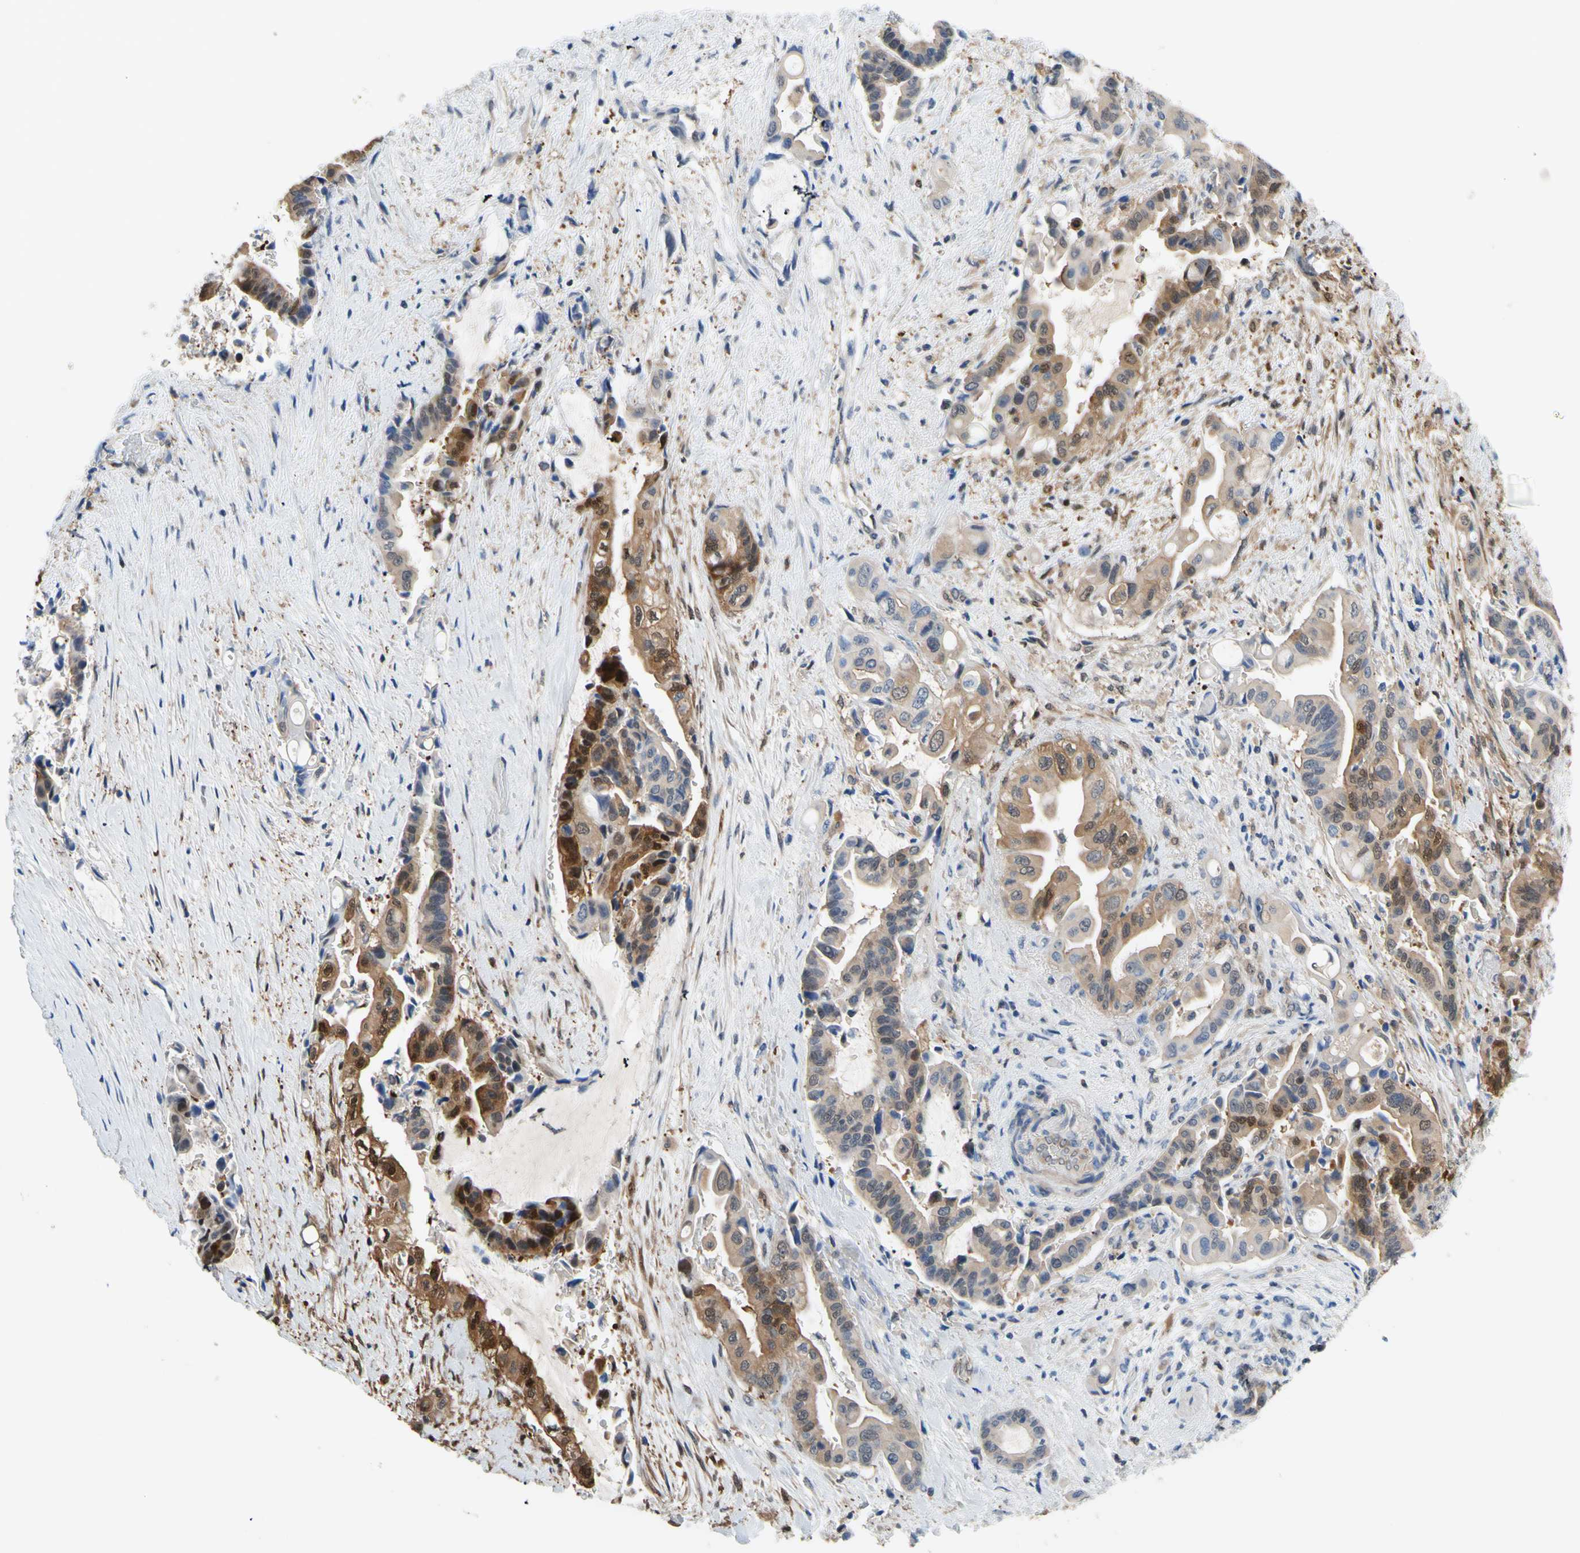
{"staining": {"intensity": "moderate", "quantity": ">75%", "location": "cytoplasmic/membranous,nuclear"}, "tissue": "liver cancer", "cell_type": "Tumor cells", "image_type": "cancer", "snomed": [{"axis": "morphology", "description": "Cholangiocarcinoma"}, {"axis": "topography", "description": "Liver"}], "caption": "The image shows staining of cholangiocarcinoma (liver), revealing moderate cytoplasmic/membranous and nuclear protein positivity (brown color) within tumor cells. Nuclei are stained in blue.", "gene": "UPK3B", "patient": {"sex": "female", "age": 61}}